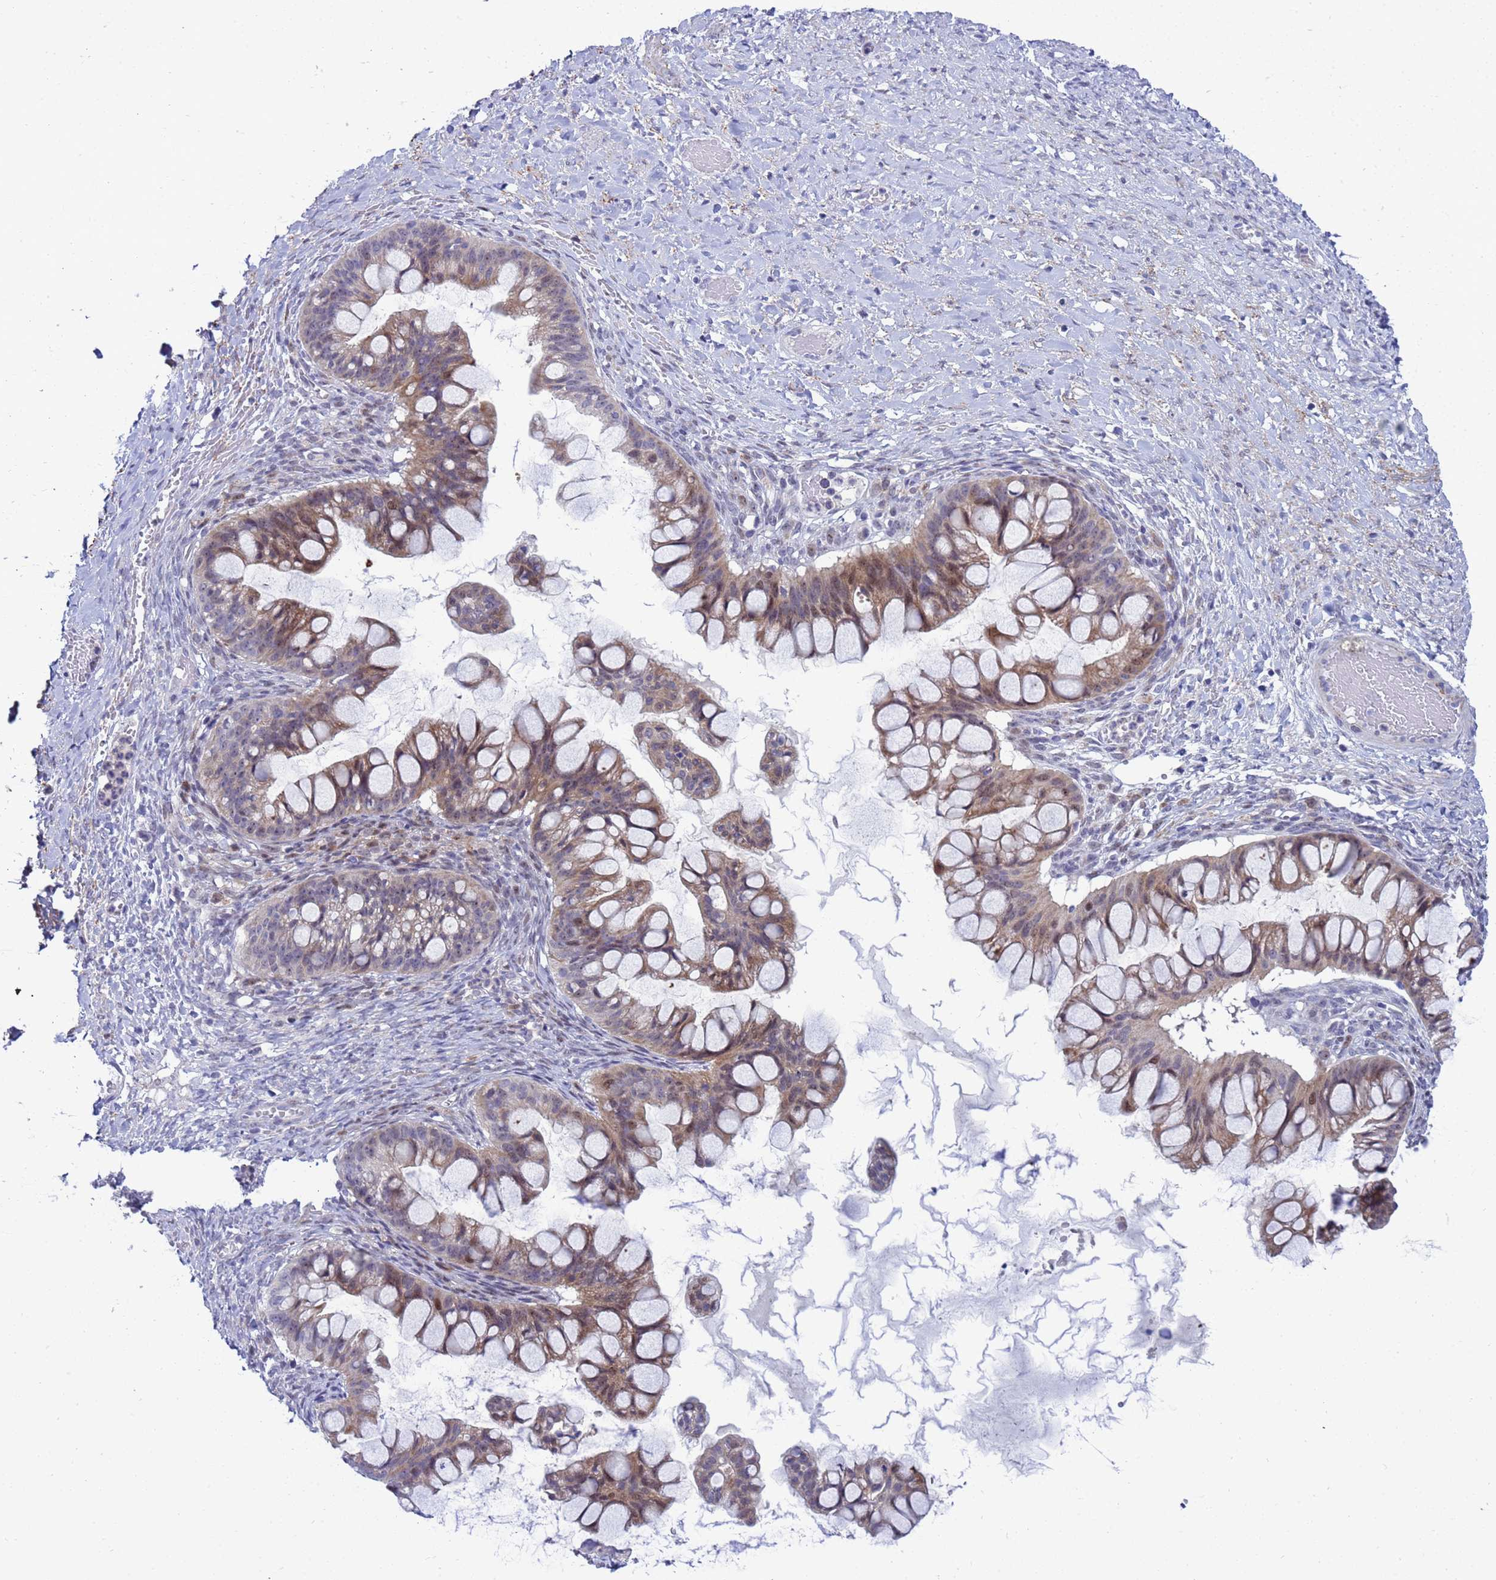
{"staining": {"intensity": "moderate", "quantity": ">75%", "location": "cytoplasmic/membranous,nuclear"}, "tissue": "ovarian cancer", "cell_type": "Tumor cells", "image_type": "cancer", "snomed": [{"axis": "morphology", "description": "Cystadenocarcinoma, mucinous, NOS"}, {"axis": "topography", "description": "Ovary"}], "caption": "The immunohistochemical stain shows moderate cytoplasmic/membranous and nuclear expression in tumor cells of ovarian cancer (mucinous cystadenocarcinoma) tissue. Nuclei are stained in blue.", "gene": "LRATD1", "patient": {"sex": "female", "age": 73}}